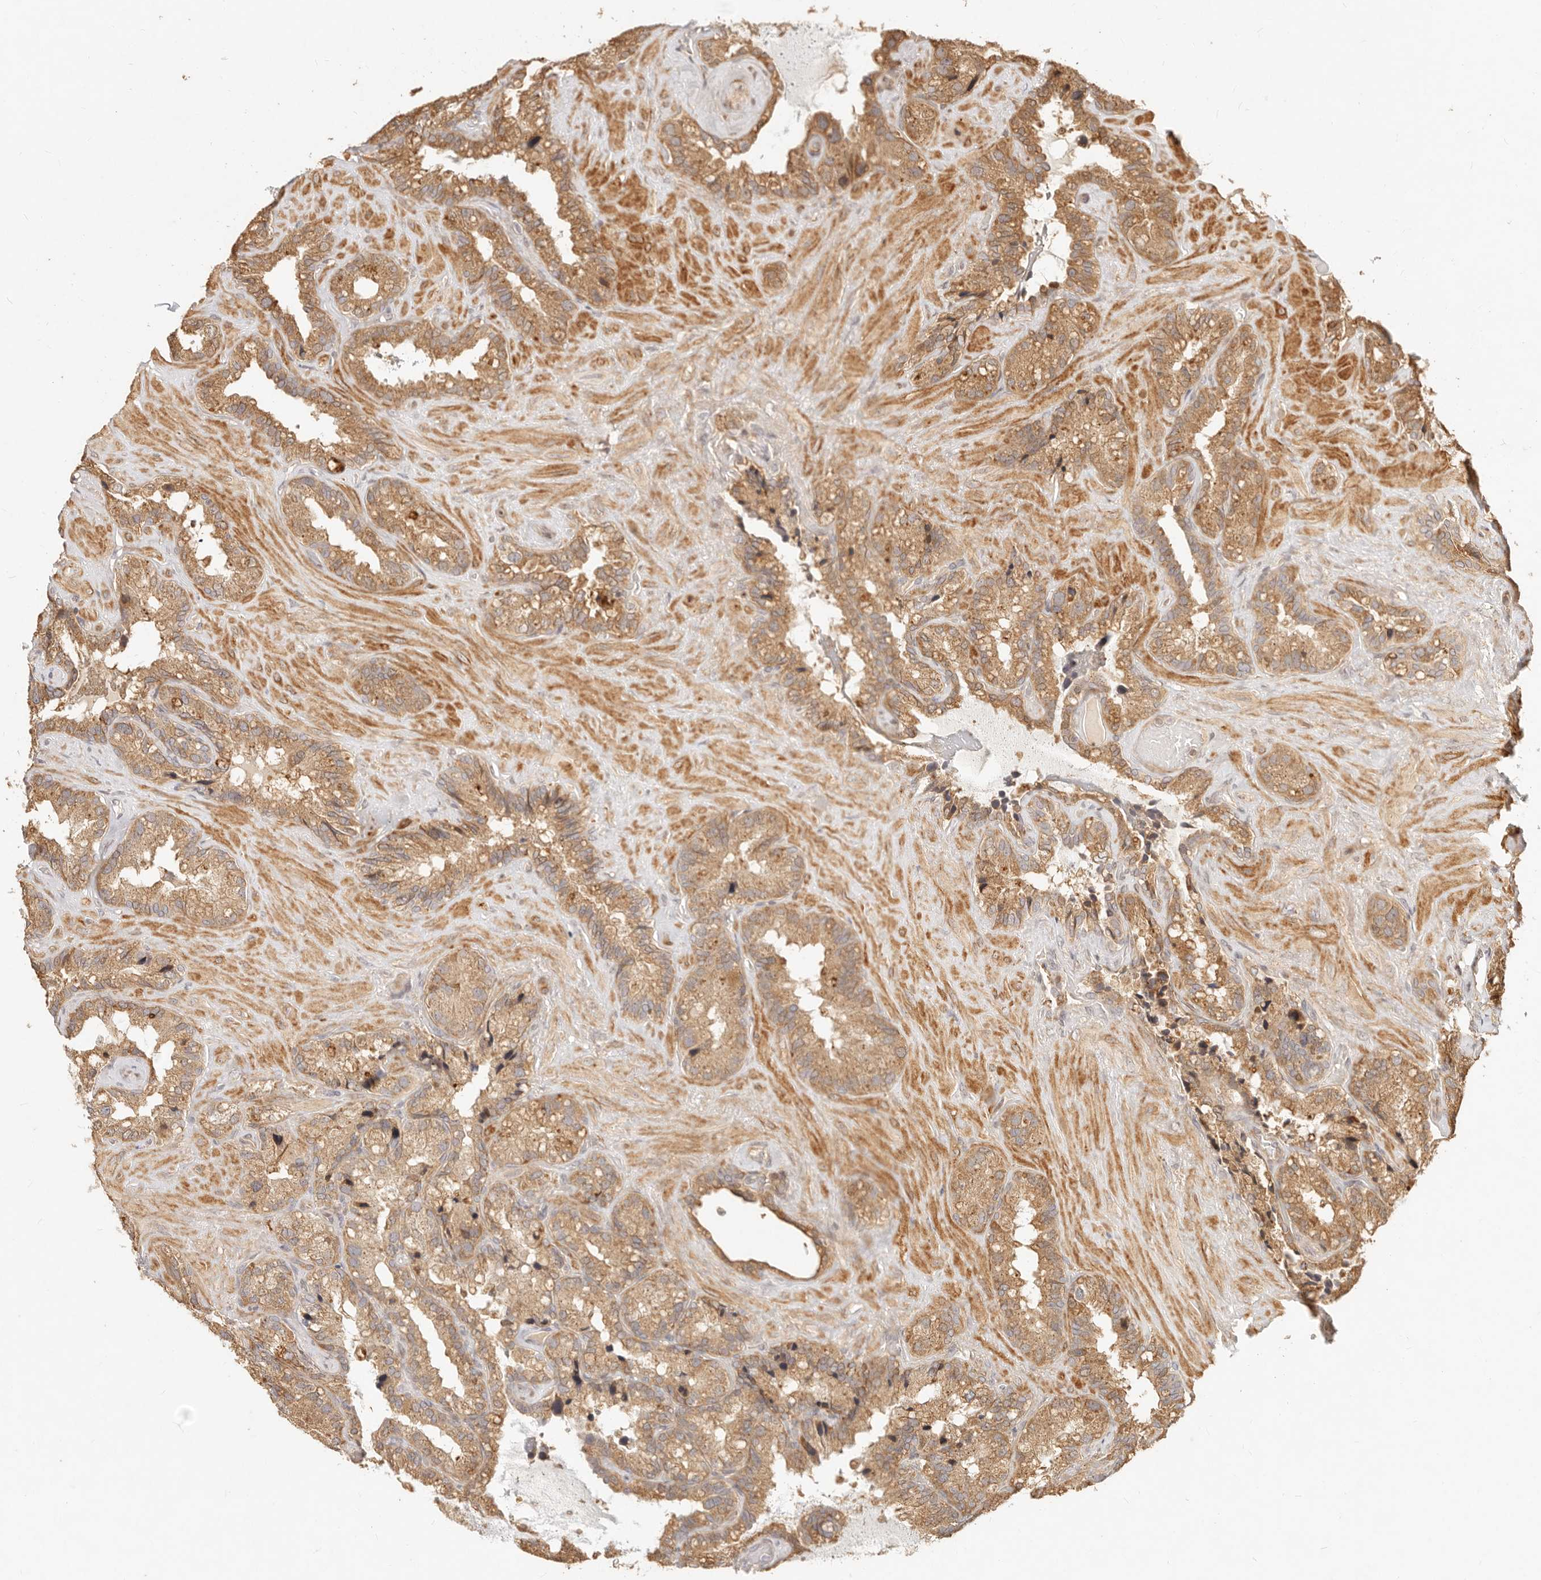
{"staining": {"intensity": "moderate", "quantity": ">75%", "location": "cytoplasmic/membranous"}, "tissue": "seminal vesicle", "cell_type": "Glandular cells", "image_type": "normal", "snomed": [{"axis": "morphology", "description": "Normal tissue, NOS"}, {"axis": "topography", "description": "Prostate"}, {"axis": "topography", "description": "Seminal veicle"}], "caption": "Moderate cytoplasmic/membranous protein staining is appreciated in approximately >75% of glandular cells in seminal vesicle. The staining was performed using DAB, with brown indicating positive protein expression. Nuclei are stained blue with hematoxylin.", "gene": "TIMM17A", "patient": {"sex": "male", "age": 68}}